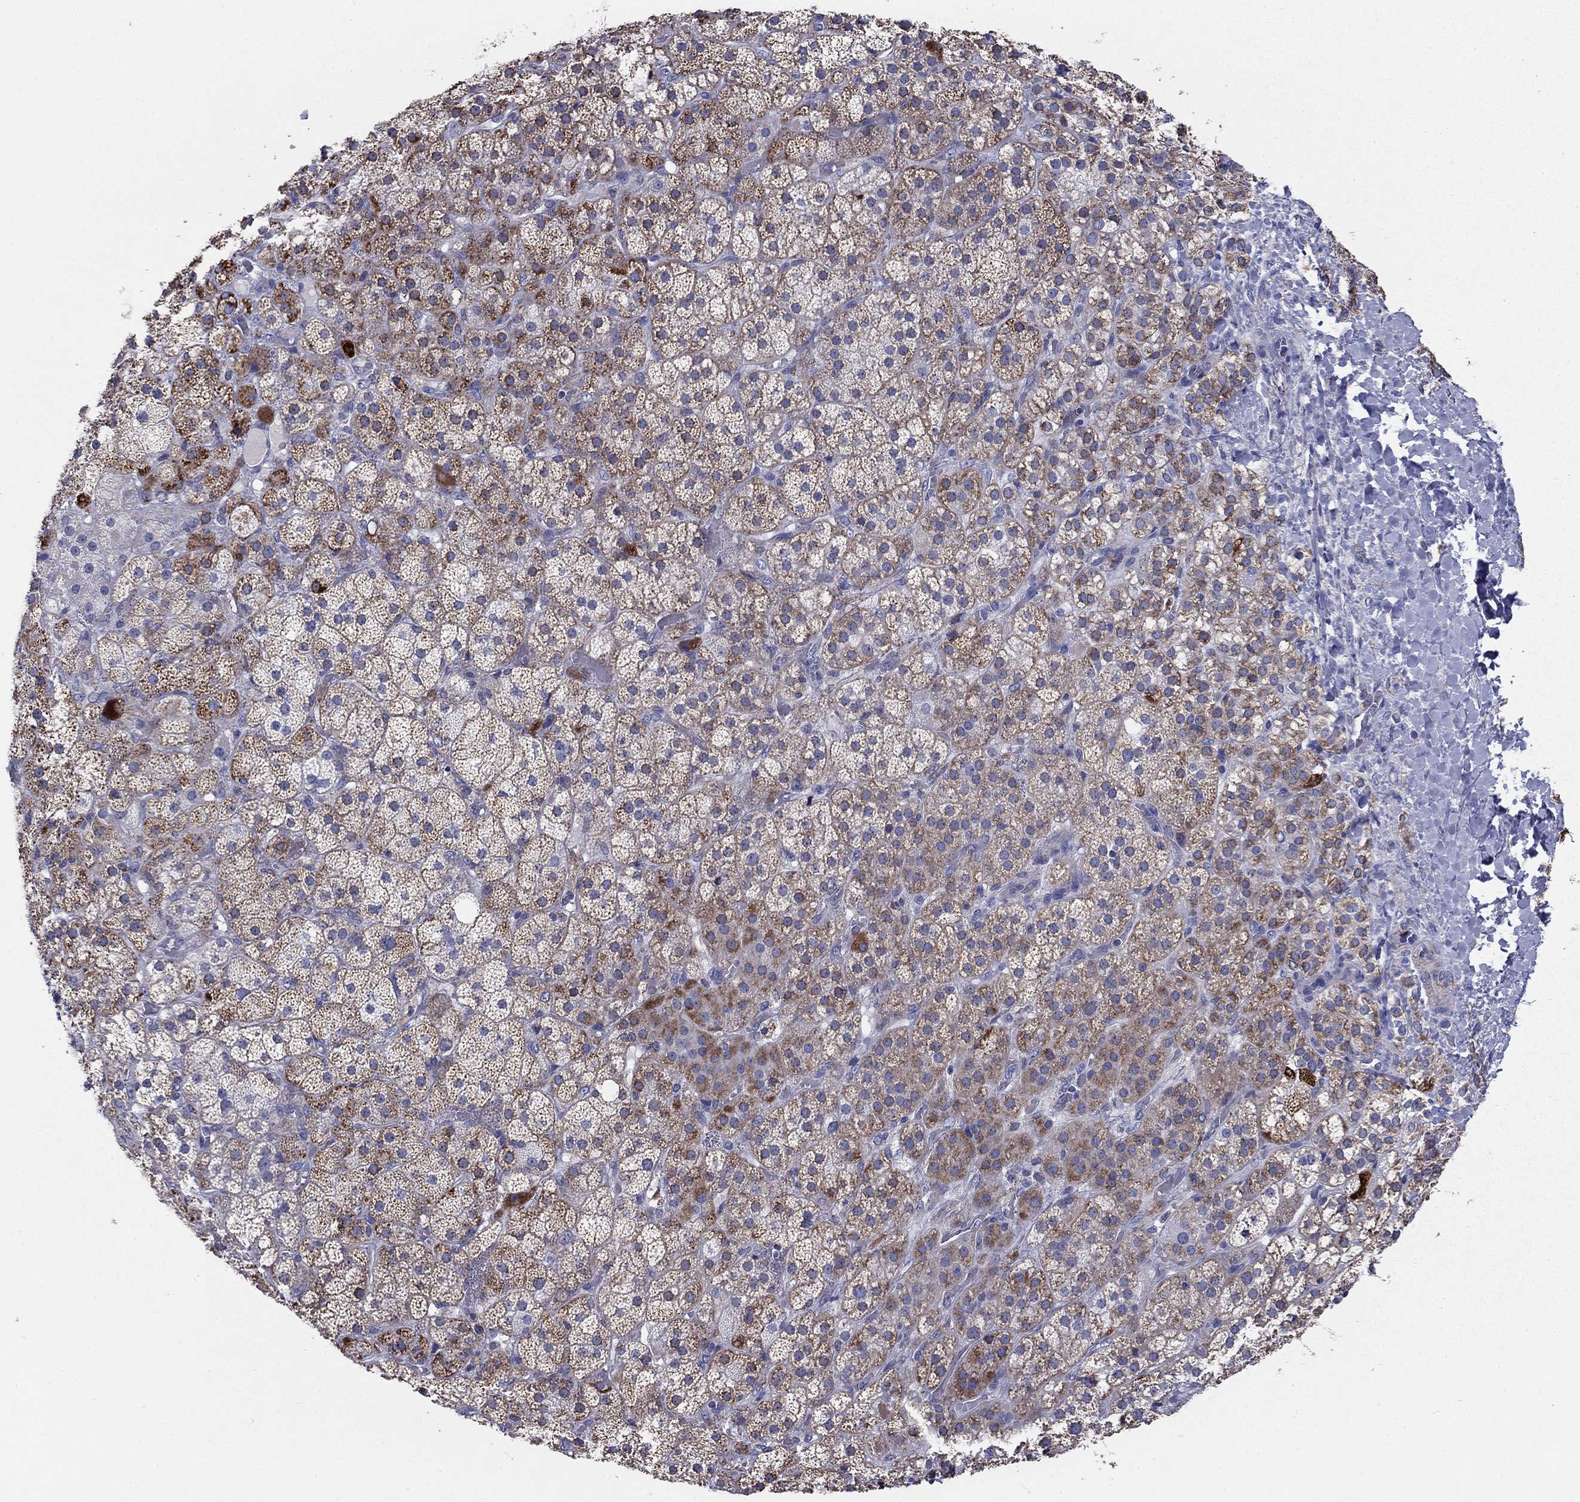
{"staining": {"intensity": "strong", "quantity": "<25%", "location": "cytoplasmic/membranous"}, "tissue": "adrenal gland", "cell_type": "Glandular cells", "image_type": "normal", "snomed": [{"axis": "morphology", "description": "Normal tissue, NOS"}, {"axis": "topography", "description": "Adrenal gland"}], "caption": "Glandular cells display medium levels of strong cytoplasmic/membranous expression in approximately <25% of cells in benign adrenal gland.", "gene": "NDUFA4L2", "patient": {"sex": "male", "age": 57}}